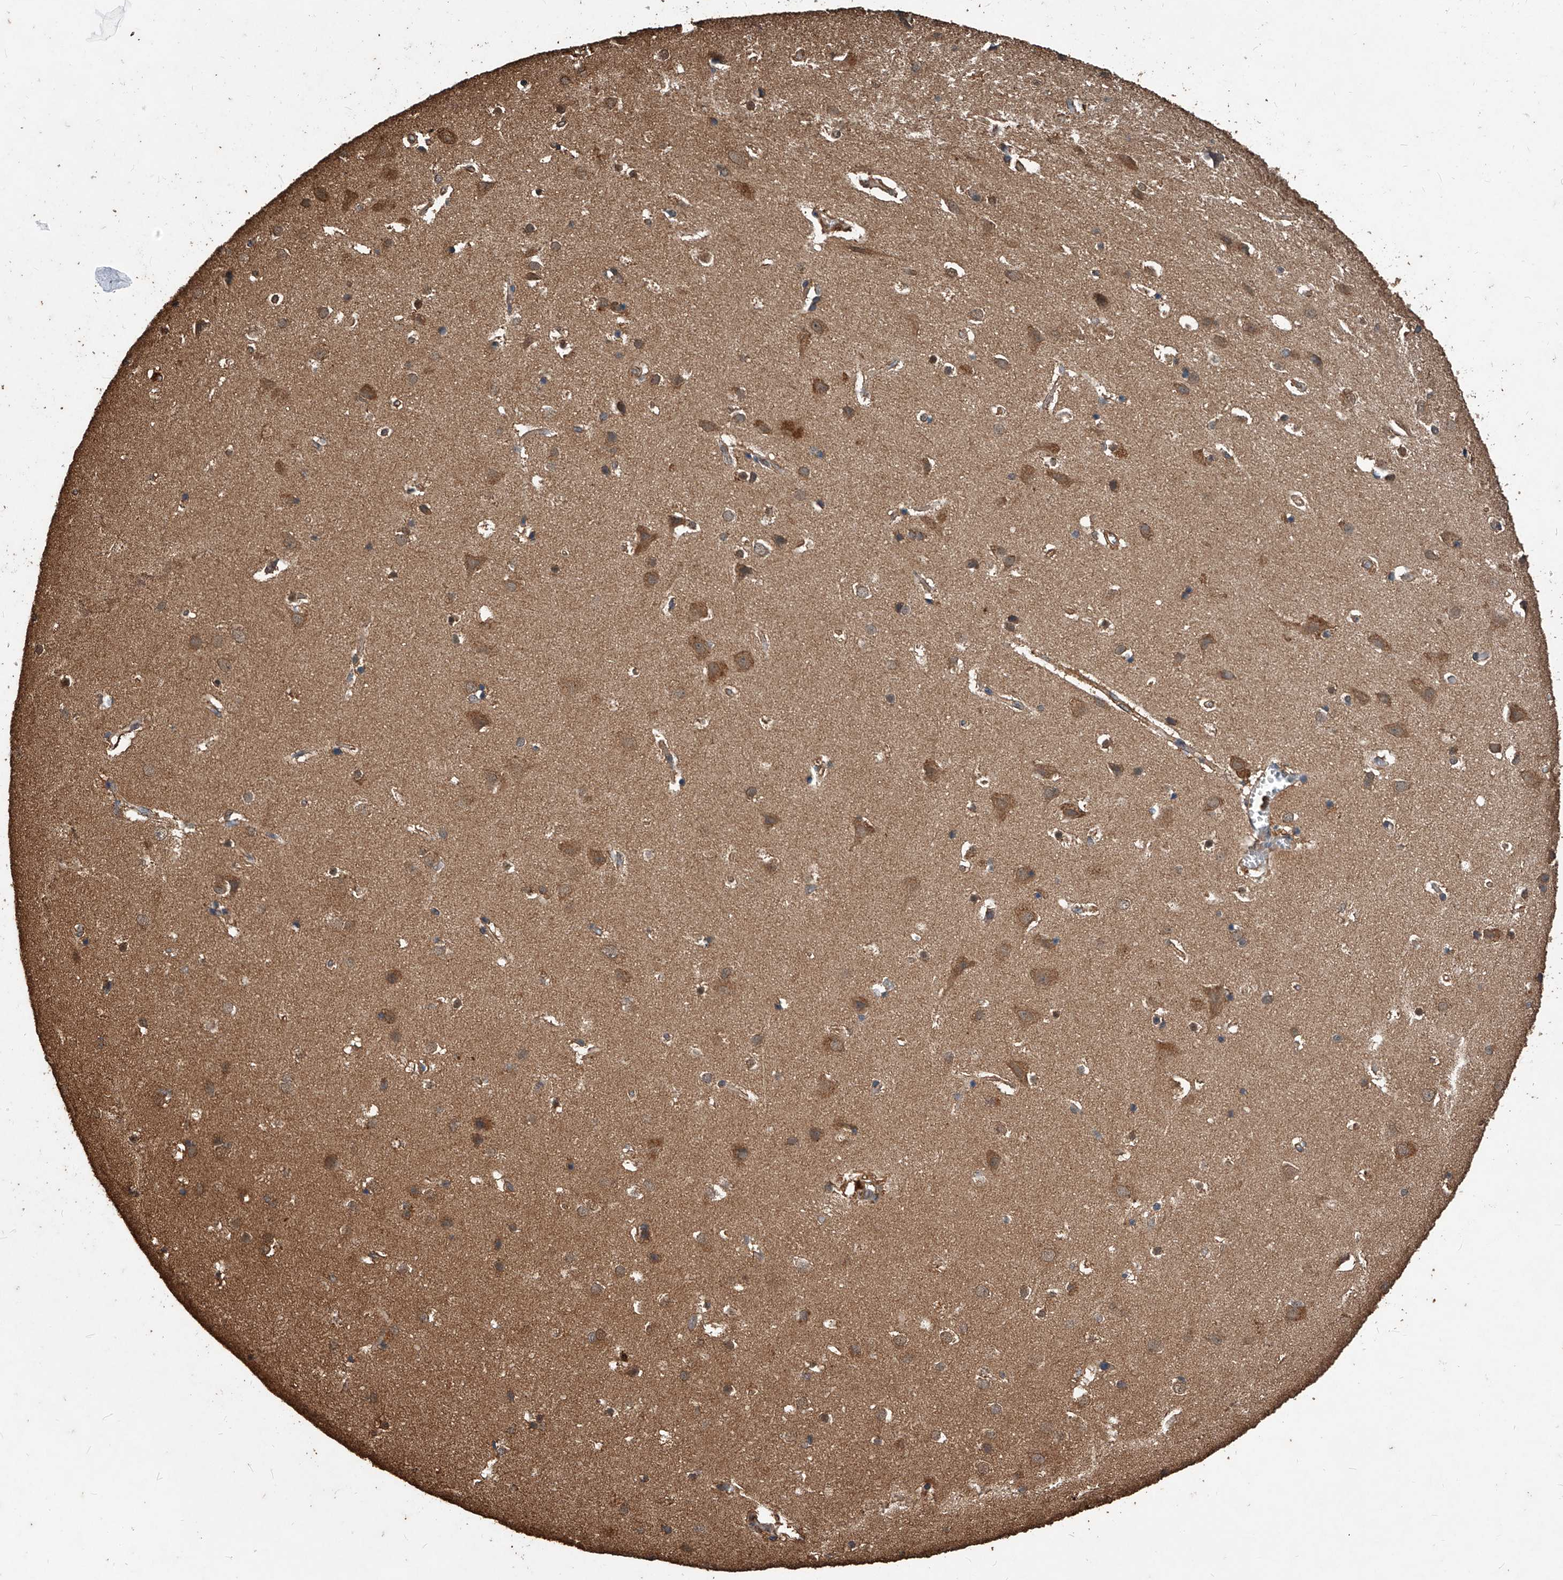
{"staining": {"intensity": "moderate", "quantity": "25%-75%", "location": "cytoplasmic/membranous"}, "tissue": "cerebral cortex", "cell_type": "Endothelial cells", "image_type": "normal", "snomed": [{"axis": "morphology", "description": "Normal tissue, NOS"}, {"axis": "topography", "description": "Cerebral cortex"}], "caption": "Immunohistochemistry (IHC) histopathology image of normal cerebral cortex: cerebral cortex stained using immunohistochemistry exhibits medium levels of moderate protein expression localized specifically in the cytoplasmic/membranous of endothelial cells, appearing as a cytoplasmic/membranous brown color.", "gene": "UCP2", "patient": {"sex": "male", "age": 54}}